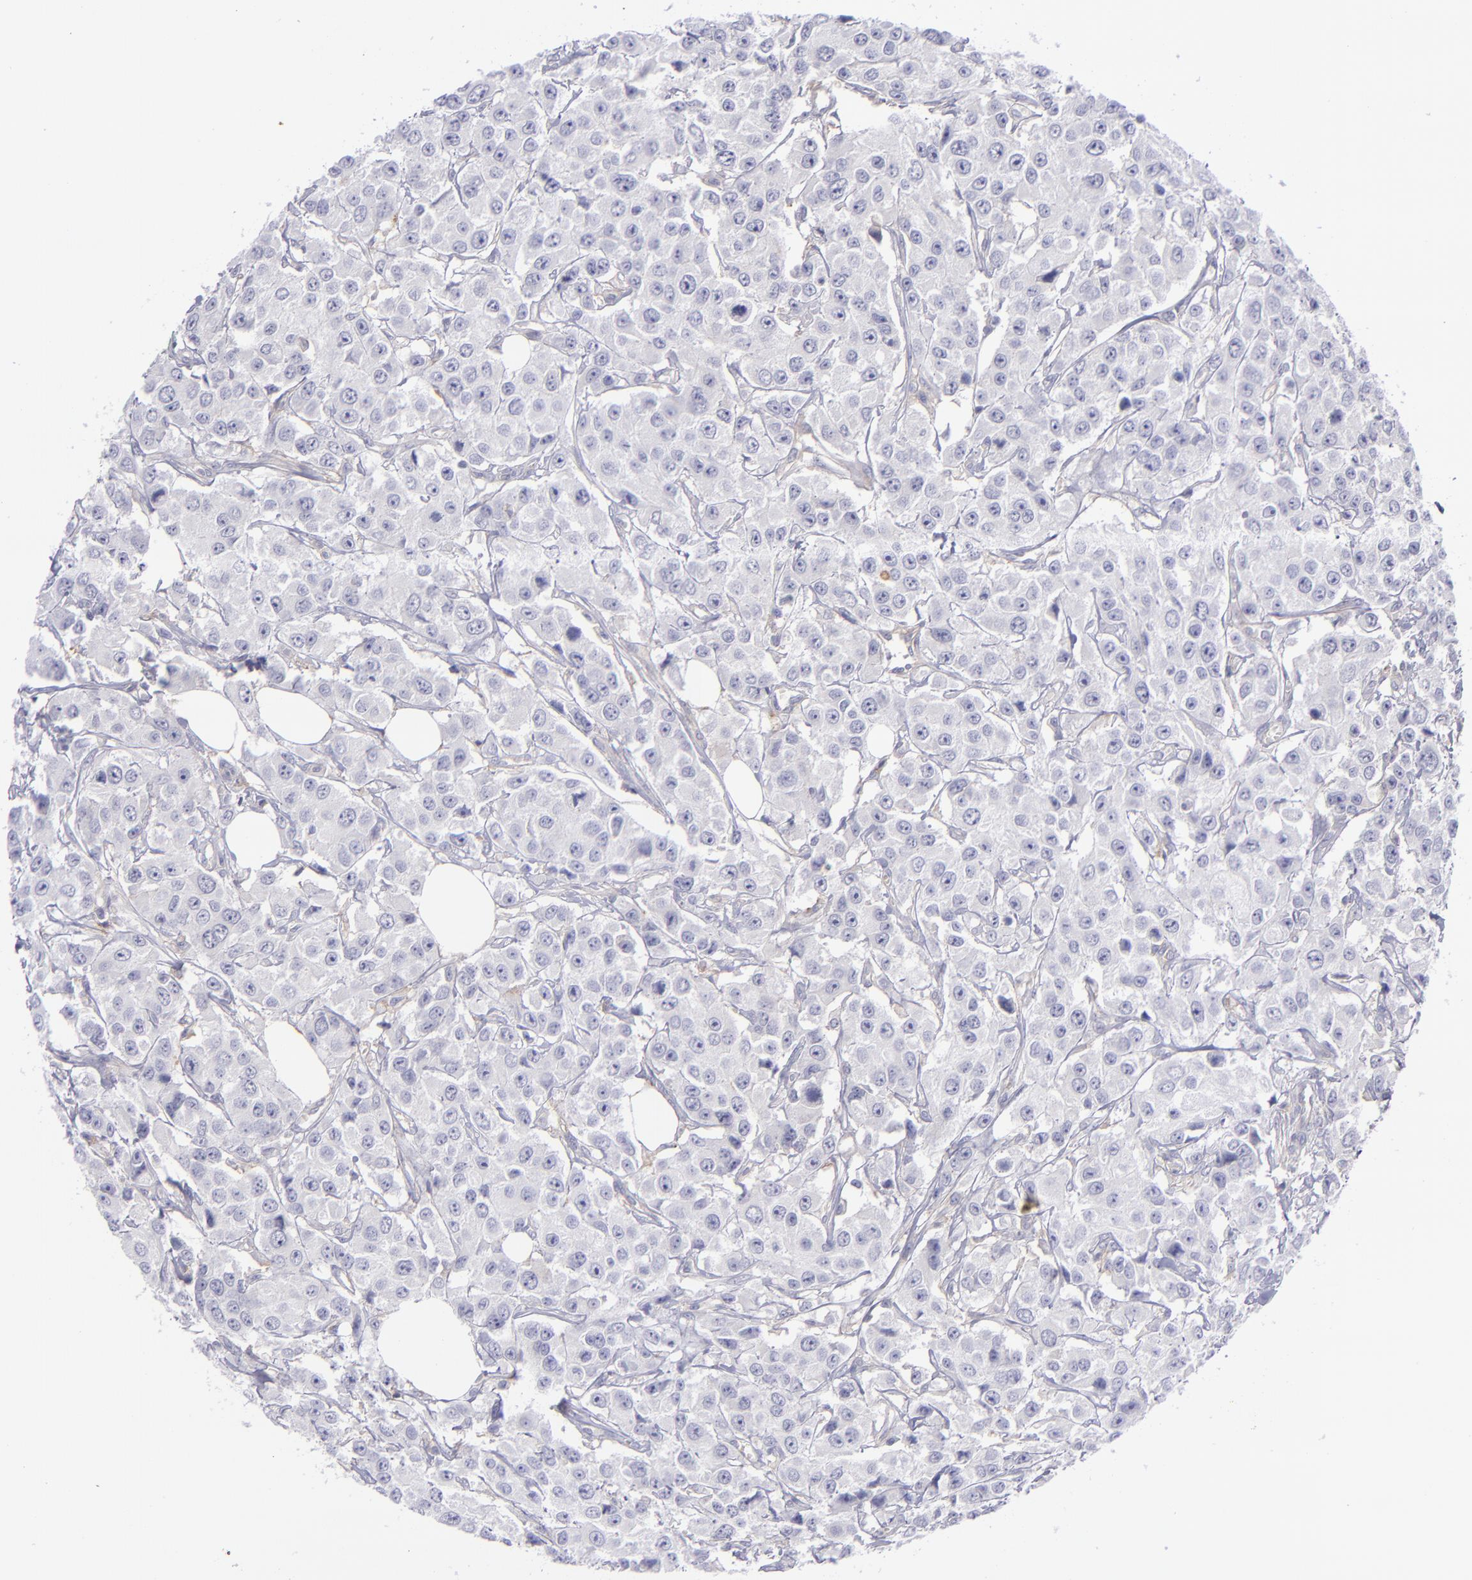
{"staining": {"intensity": "negative", "quantity": "none", "location": "none"}, "tissue": "breast cancer", "cell_type": "Tumor cells", "image_type": "cancer", "snomed": [{"axis": "morphology", "description": "Duct carcinoma"}, {"axis": "topography", "description": "Breast"}], "caption": "Immunohistochemistry (IHC) of breast cancer demonstrates no positivity in tumor cells.", "gene": "BSG", "patient": {"sex": "female", "age": 58}}